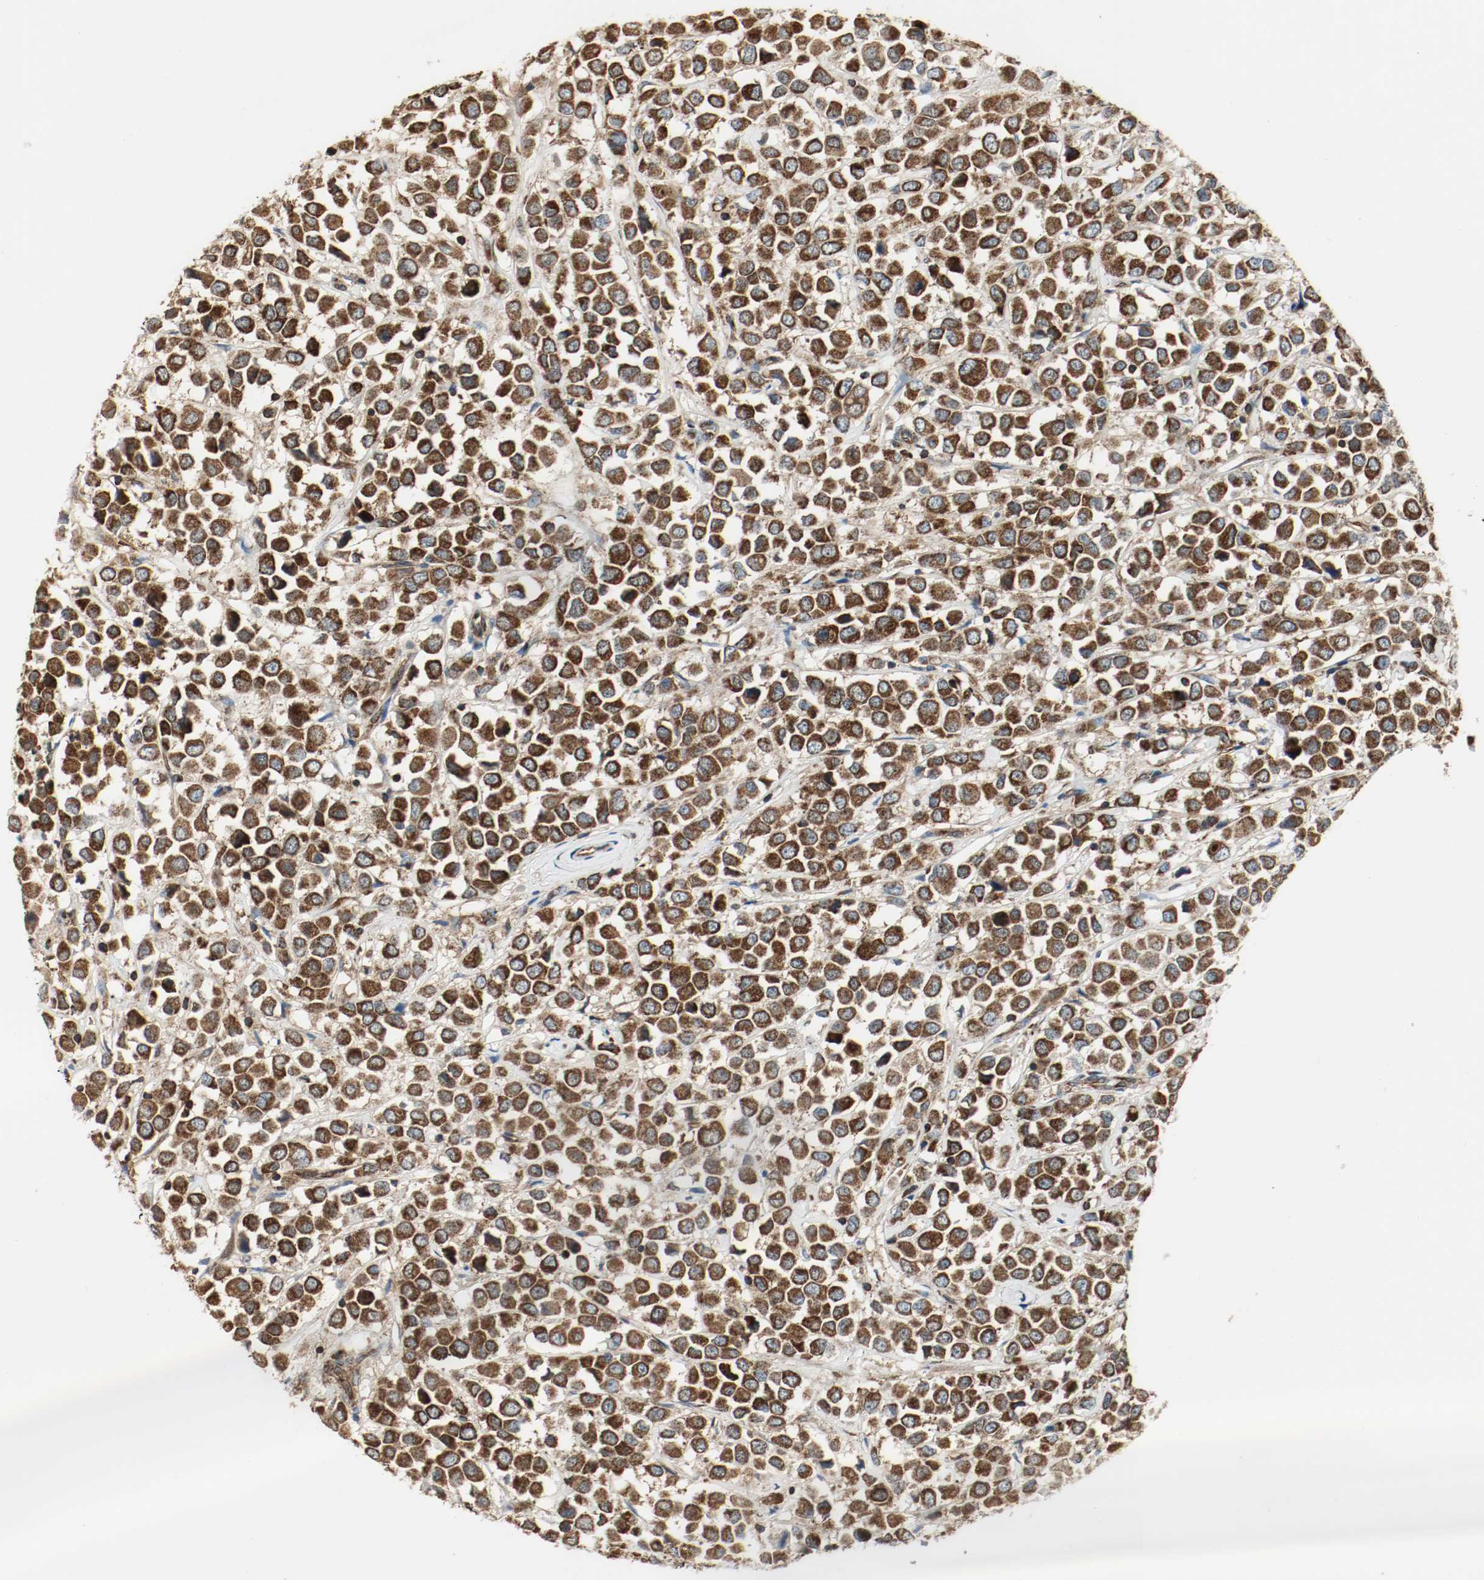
{"staining": {"intensity": "strong", "quantity": ">75%", "location": "cytoplasmic/membranous"}, "tissue": "breast cancer", "cell_type": "Tumor cells", "image_type": "cancer", "snomed": [{"axis": "morphology", "description": "Duct carcinoma"}, {"axis": "topography", "description": "Breast"}], "caption": "Breast invasive ductal carcinoma stained for a protein (brown) shows strong cytoplasmic/membranous positive positivity in about >75% of tumor cells.", "gene": "PLCG1", "patient": {"sex": "female", "age": 61}}